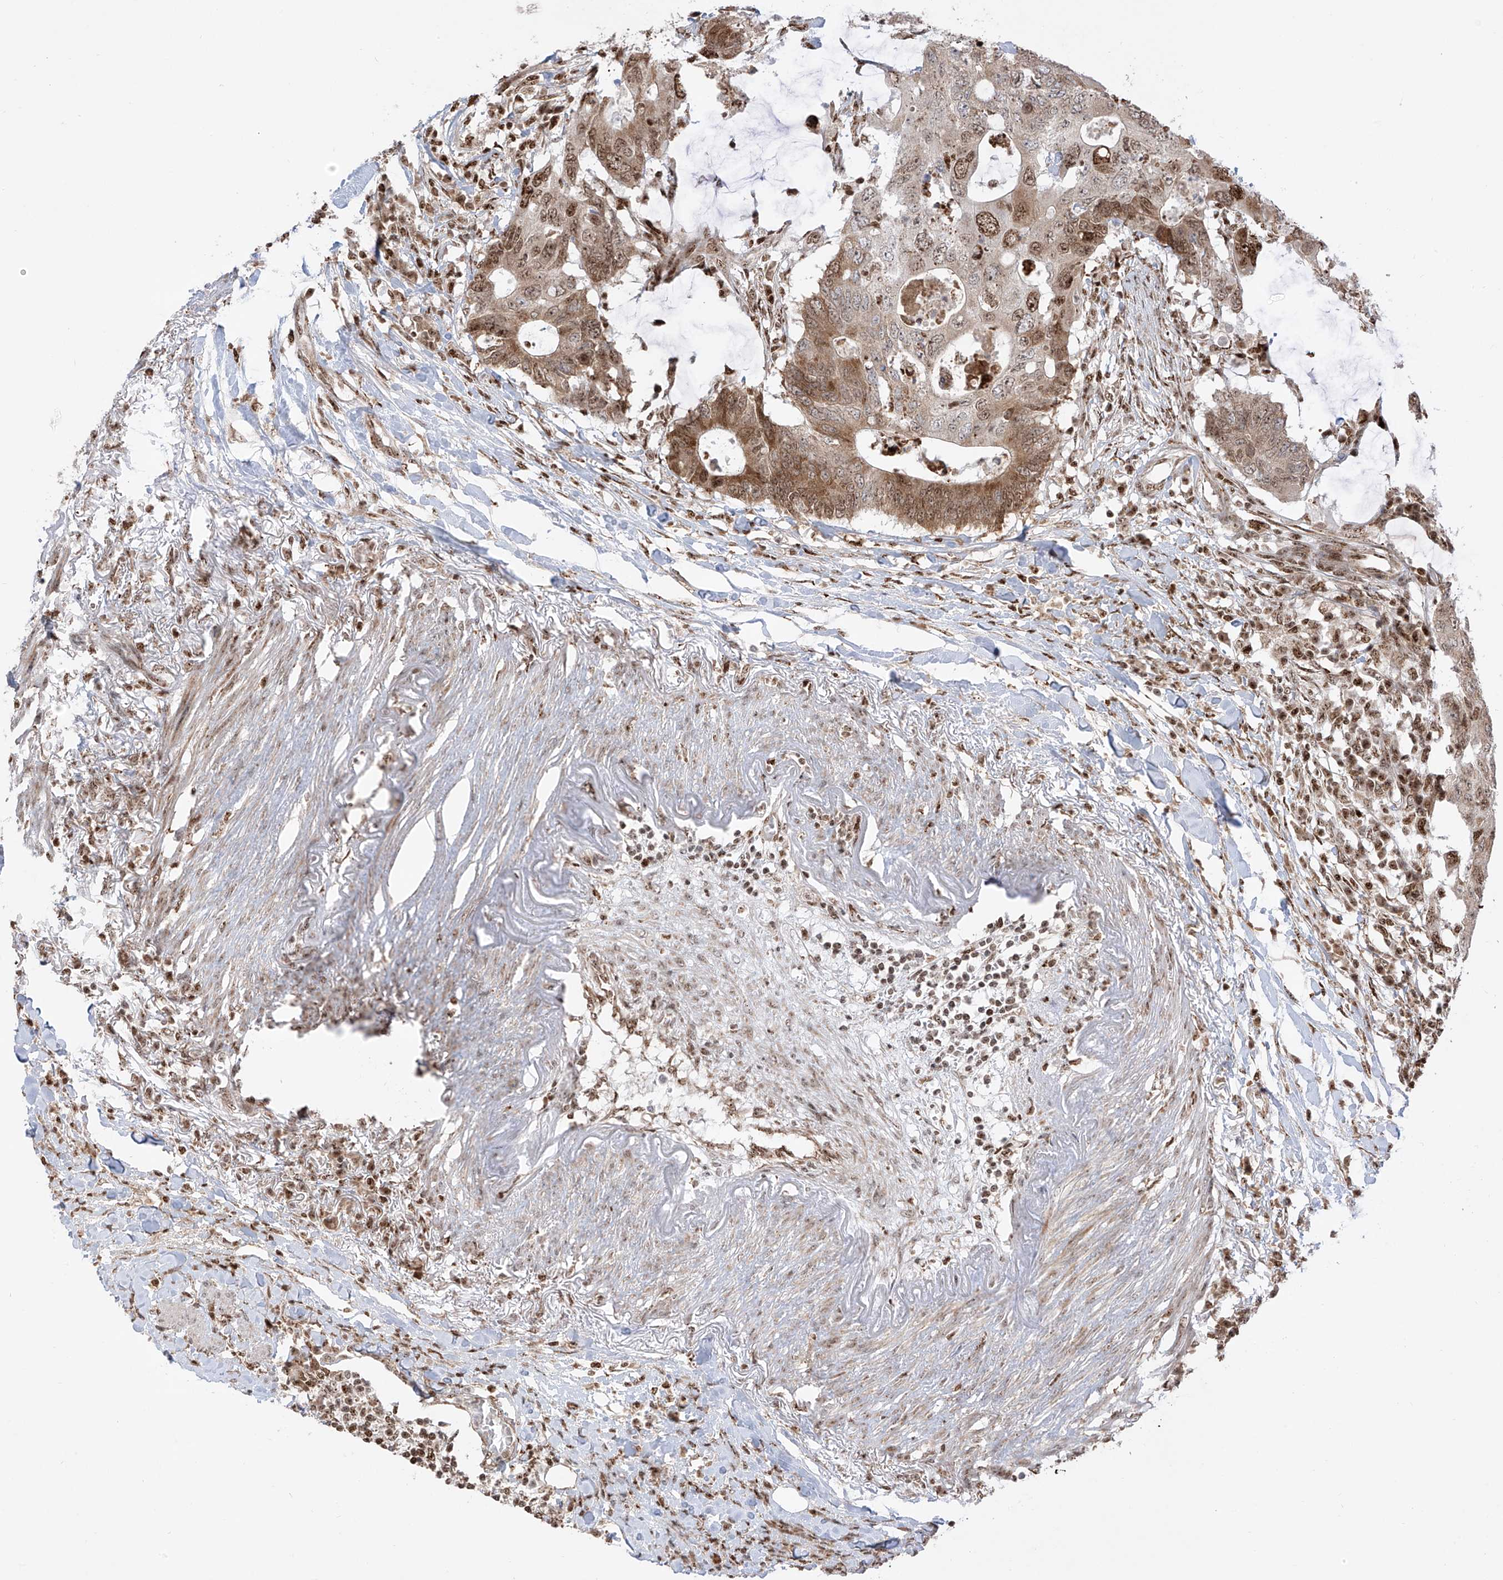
{"staining": {"intensity": "strong", "quantity": ">75%", "location": "cytoplasmic/membranous,nuclear"}, "tissue": "colorectal cancer", "cell_type": "Tumor cells", "image_type": "cancer", "snomed": [{"axis": "morphology", "description": "Adenocarcinoma, NOS"}, {"axis": "topography", "description": "Colon"}], "caption": "Immunohistochemical staining of colorectal cancer shows high levels of strong cytoplasmic/membranous and nuclear positivity in approximately >75% of tumor cells.", "gene": "ZBTB8A", "patient": {"sex": "male", "age": 71}}